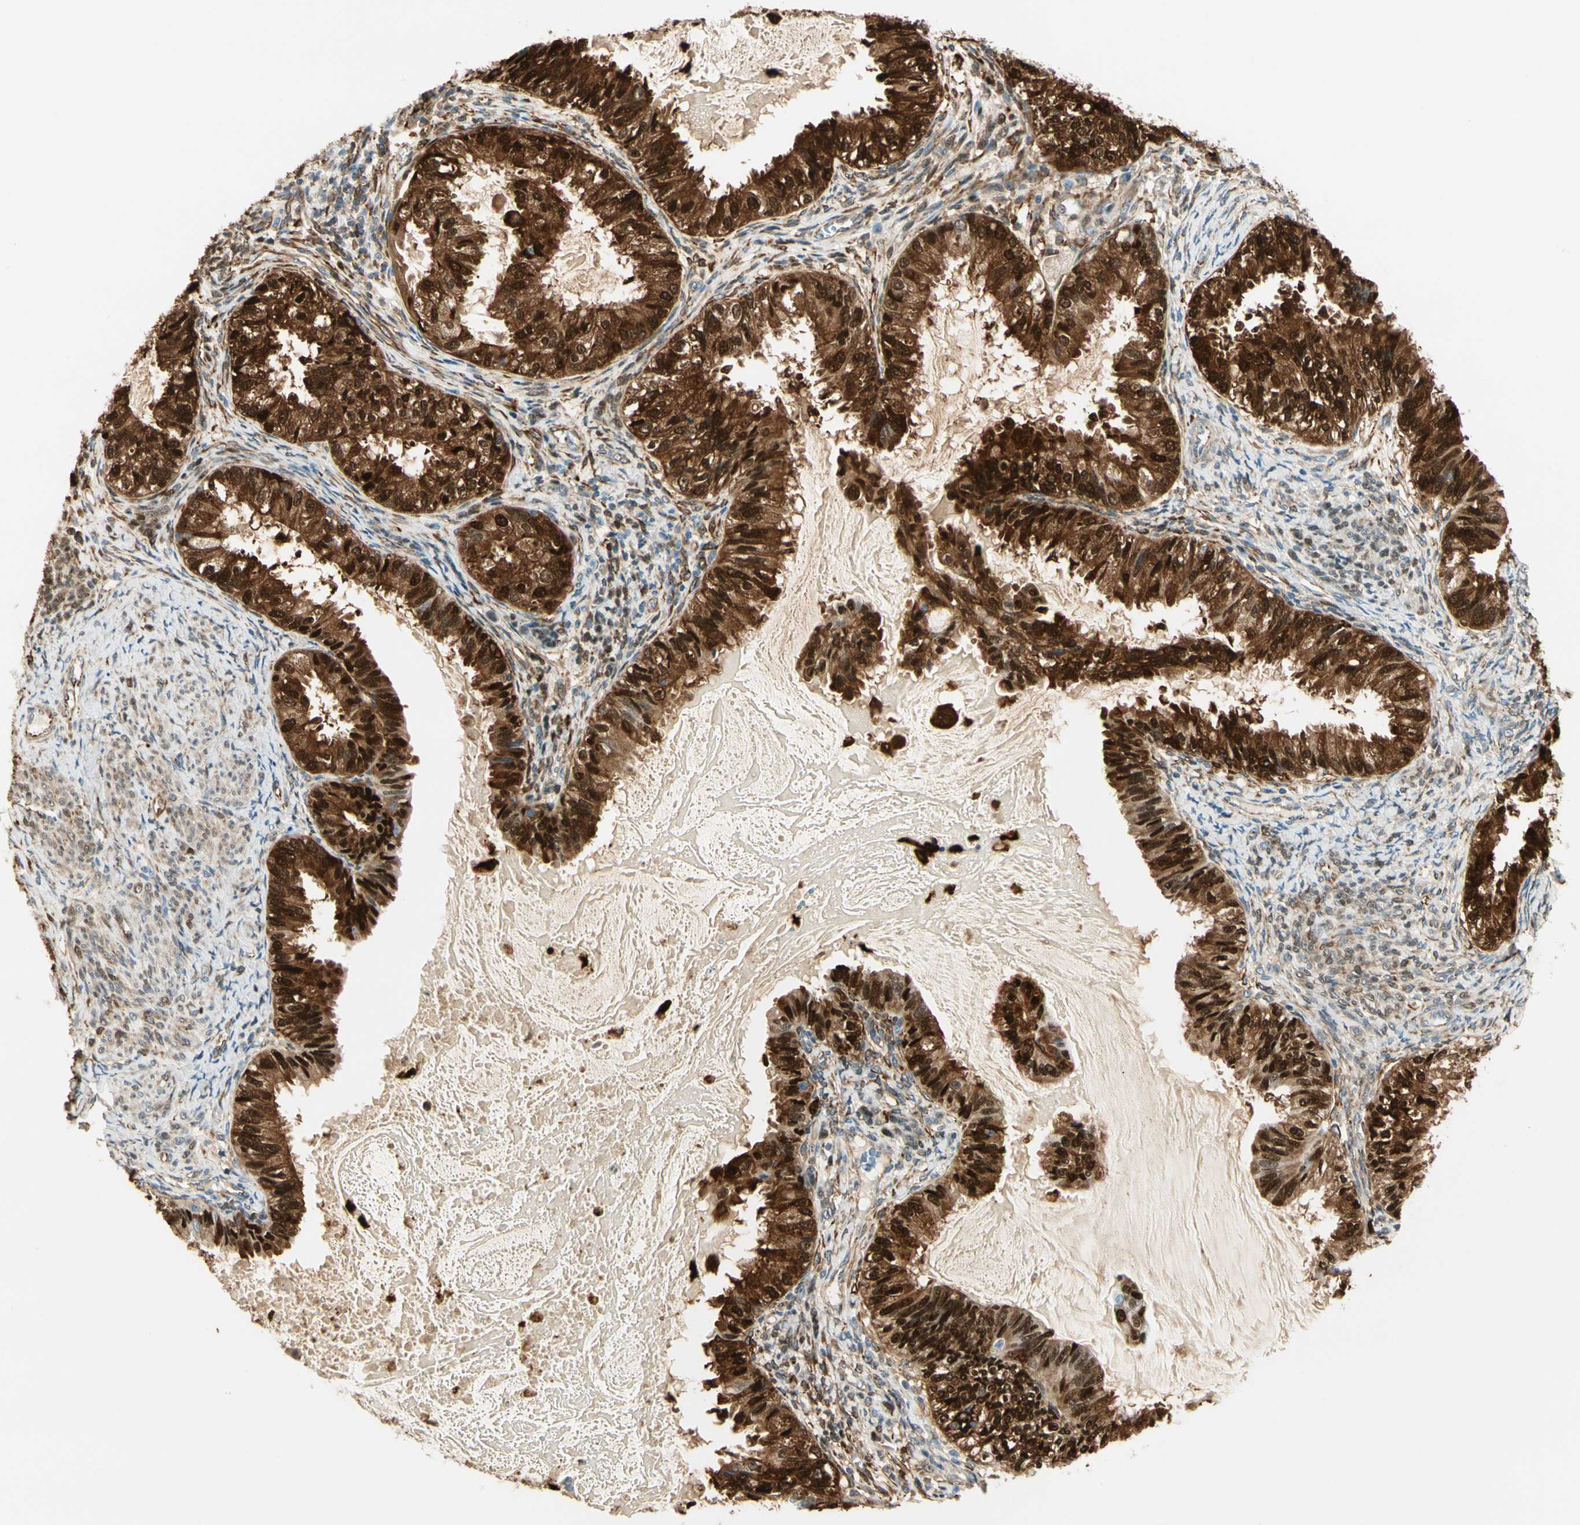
{"staining": {"intensity": "strong", "quantity": ">75%", "location": "cytoplasmic/membranous,nuclear"}, "tissue": "cervical cancer", "cell_type": "Tumor cells", "image_type": "cancer", "snomed": [{"axis": "morphology", "description": "Normal tissue, NOS"}, {"axis": "morphology", "description": "Adenocarcinoma, NOS"}, {"axis": "topography", "description": "Cervix"}, {"axis": "topography", "description": "Endometrium"}], "caption": "This micrograph displays cervical cancer (adenocarcinoma) stained with IHC to label a protein in brown. The cytoplasmic/membranous and nuclear of tumor cells show strong positivity for the protein. Nuclei are counter-stained blue.", "gene": "FTH1", "patient": {"sex": "female", "age": 86}}